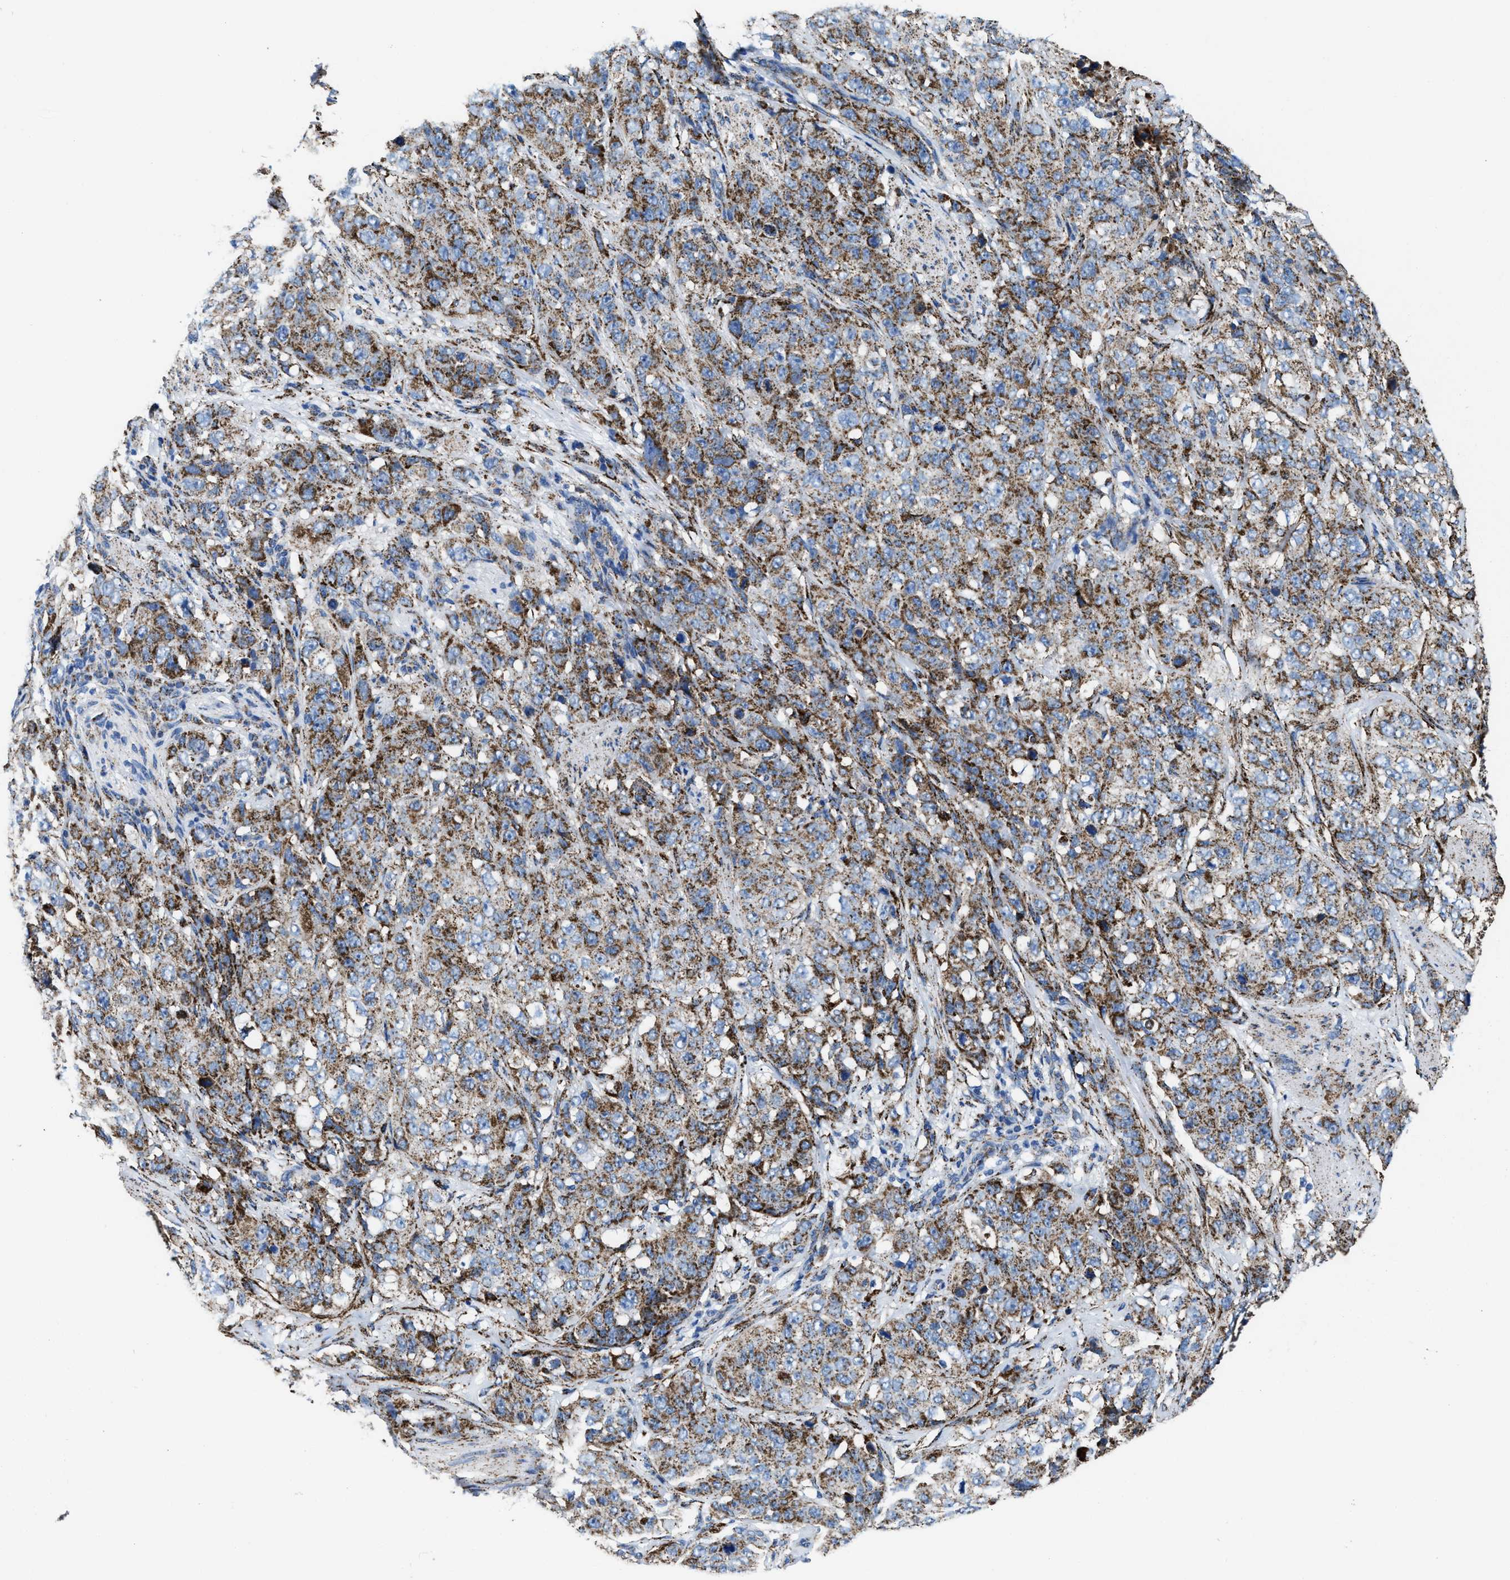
{"staining": {"intensity": "moderate", "quantity": ">75%", "location": "cytoplasmic/membranous"}, "tissue": "stomach cancer", "cell_type": "Tumor cells", "image_type": "cancer", "snomed": [{"axis": "morphology", "description": "Adenocarcinoma, NOS"}, {"axis": "topography", "description": "Stomach"}], "caption": "Tumor cells demonstrate medium levels of moderate cytoplasmic/membranous staining in about >75% of cells in human stomach cancer (adenocarcinoma).", "gene": "ALDH1B1", "patient": {"sex": "male", "age": 48}}